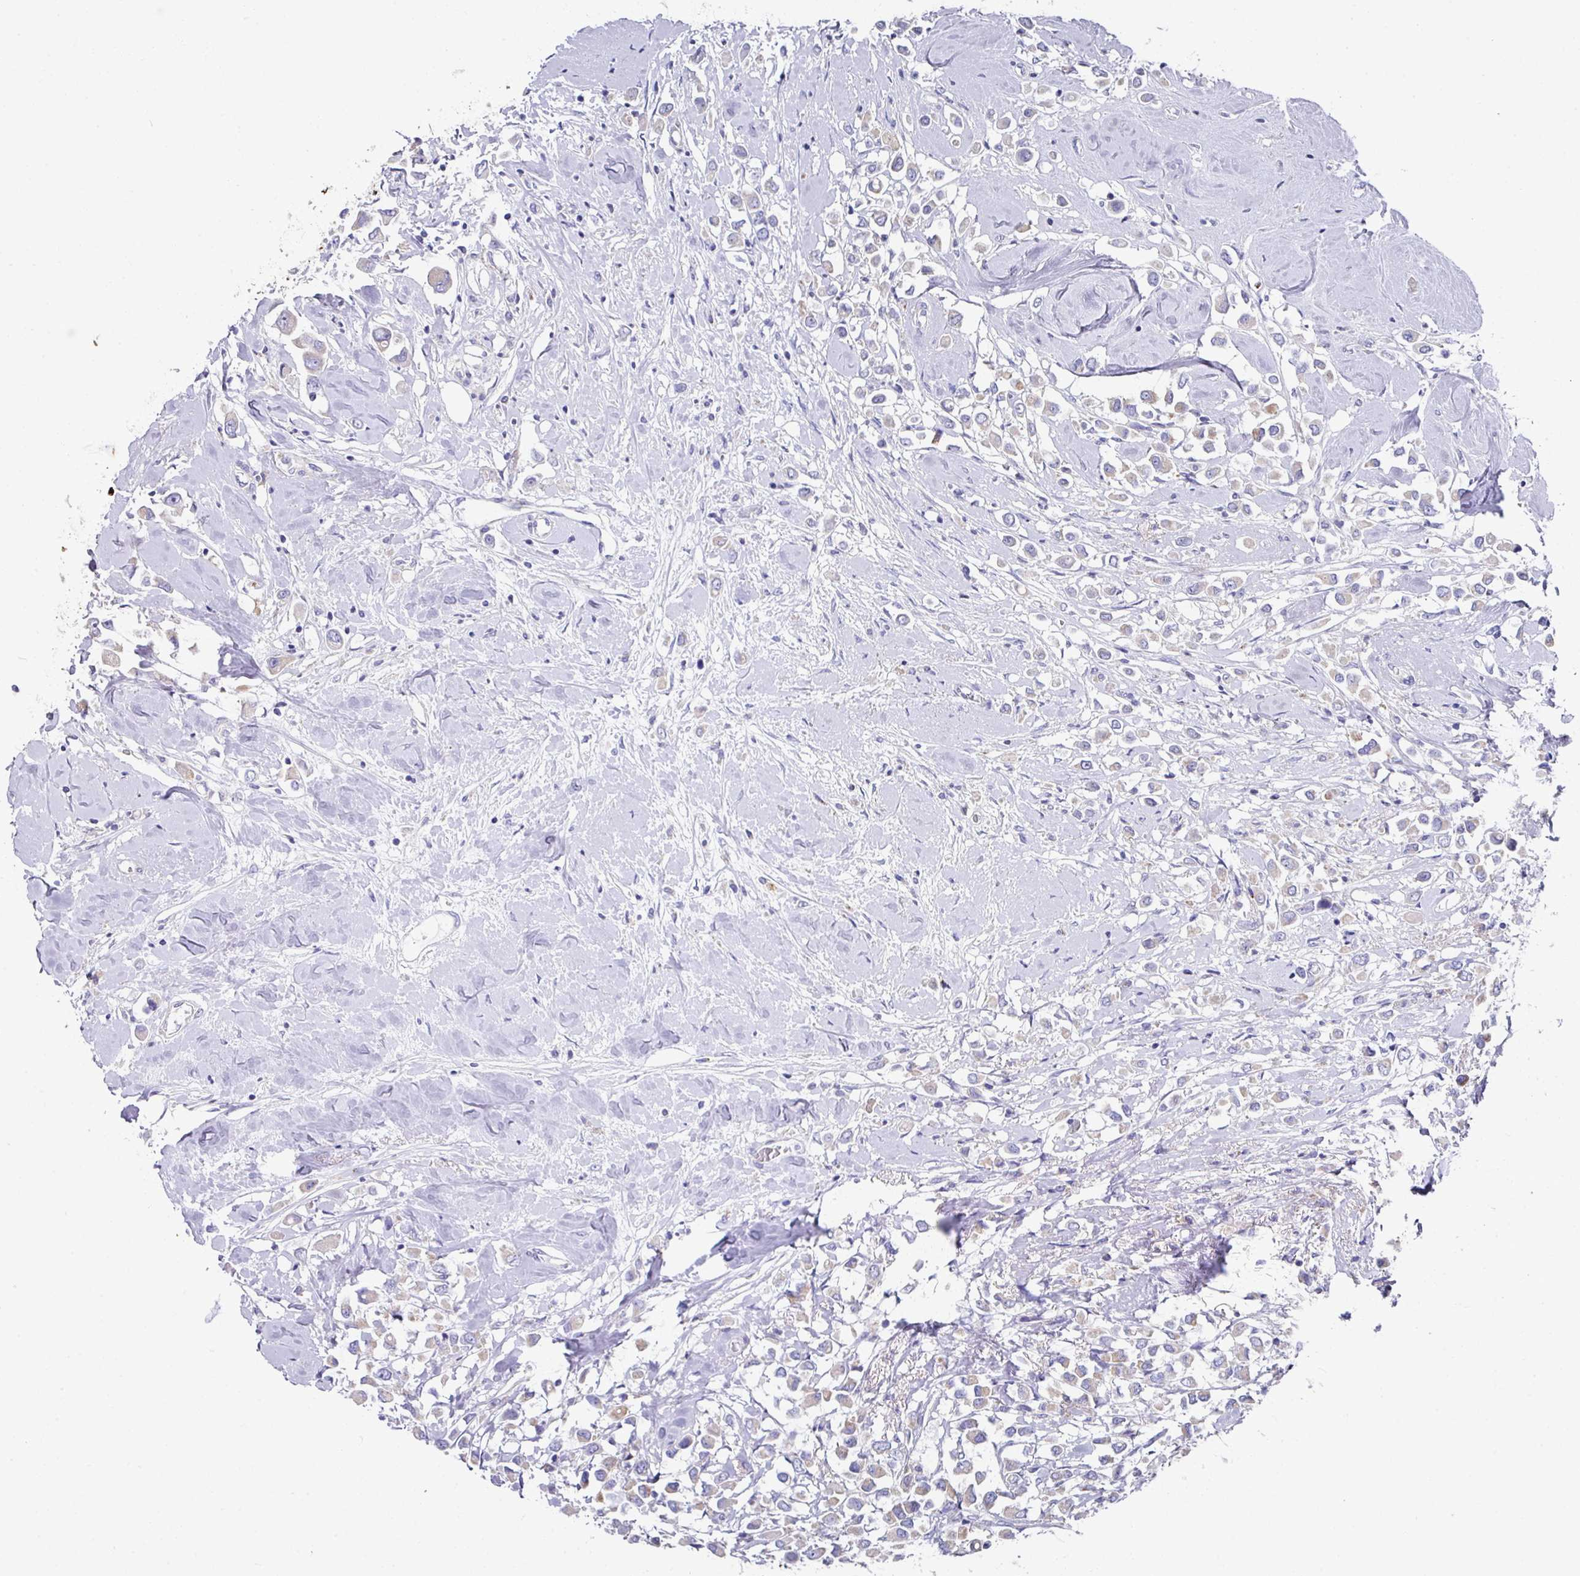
{"staining": {"intensity": "negative", "quantity": "none", "location": "none"}, "tissue": "breast cancer", "cell_type": "Tumor cells", "image_type": "cancer", "snomed": [{"axis": "morphology", "description": "Duct carcinoma"}, {"axis": "topography", "description": "Breast"}], "caption": "IHC image of neoplastic tissue: breast cancer (infiltrating ductal carcinoma) stained with DAB (3,3'-diaminobenzidine) shows no significant protein positivity in tumor cells.", "gene": "CLDN1", "patient": {"sex": "female", "age": 61}}